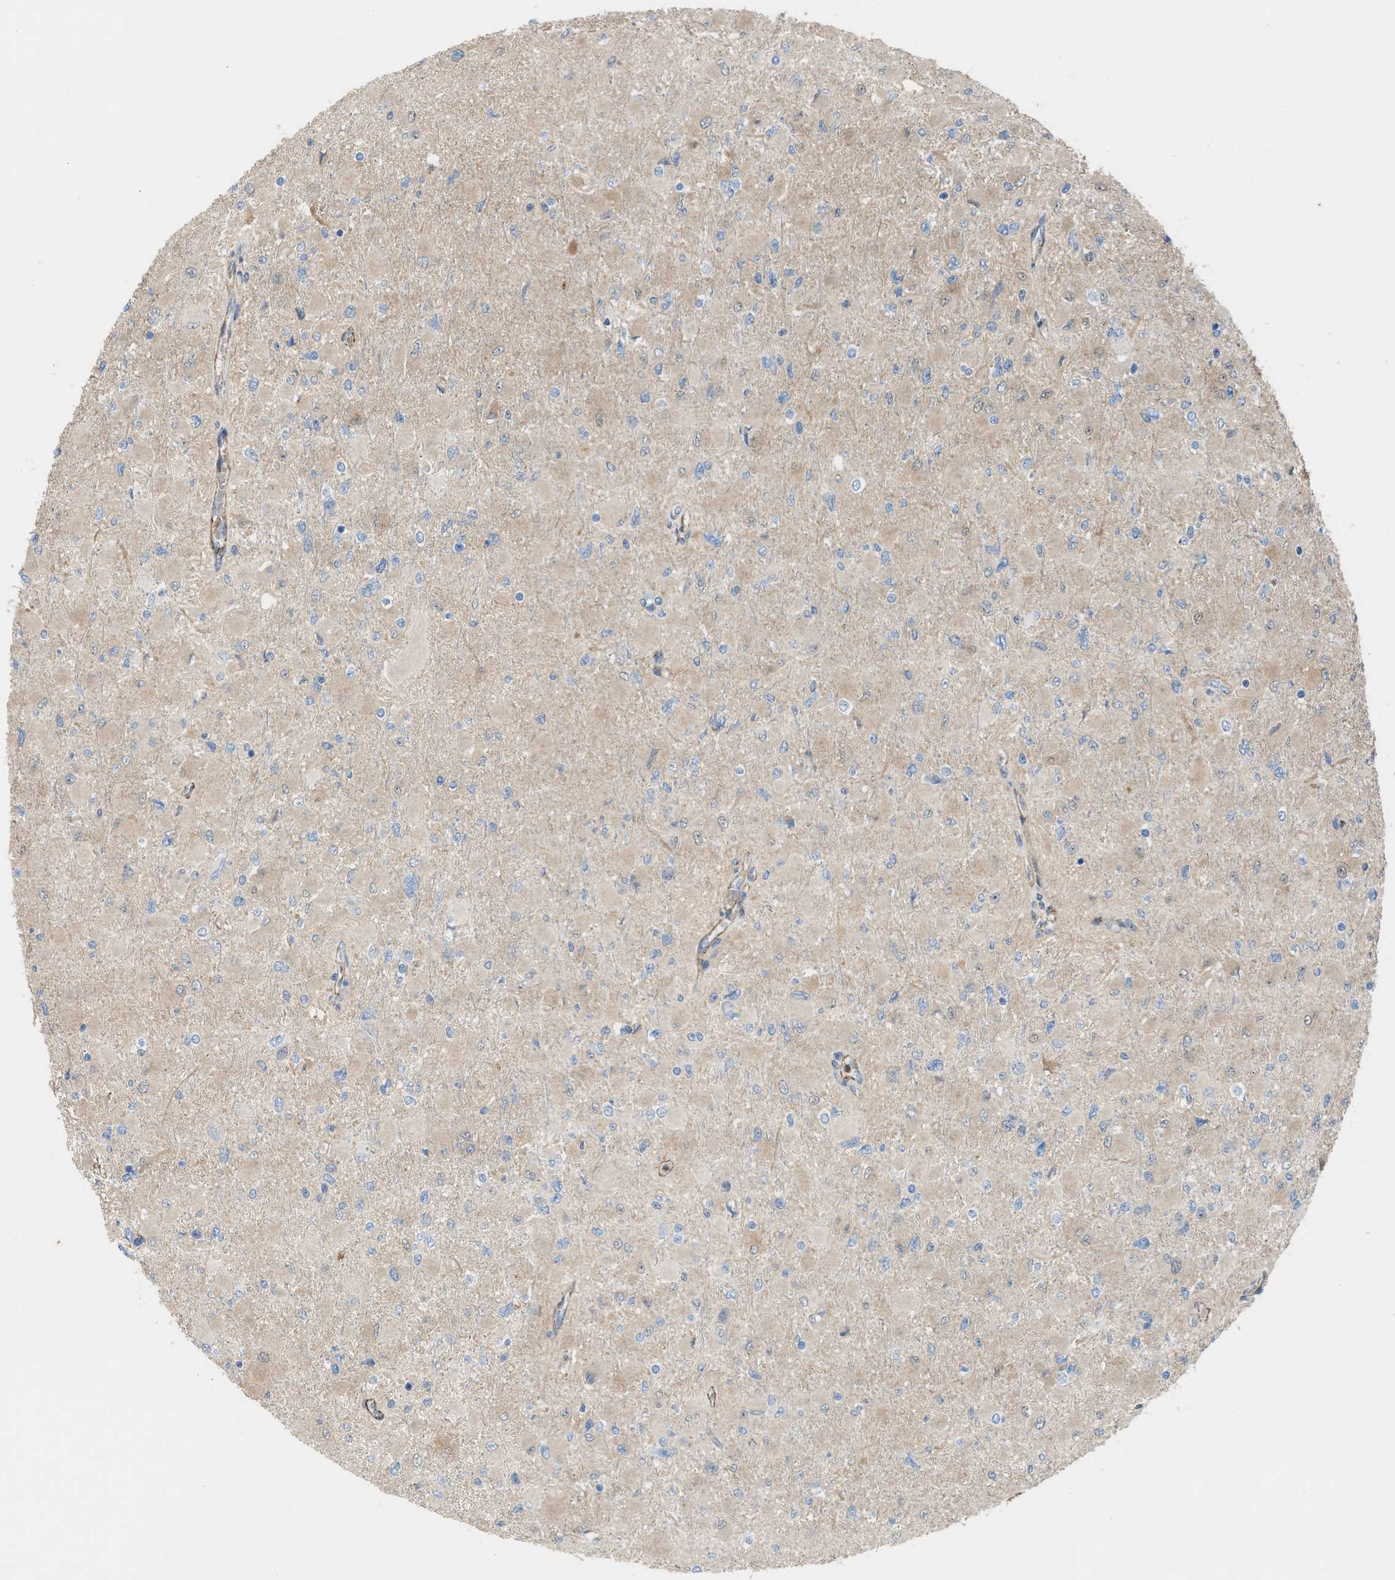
{"staining": {"intensity": "weak", "quantity": "<25%", "location": "cytoplasmic/membranous"}, "tissue": "glioma", "cell_type": "Tumor cells", "image_type": "cancer", "snomed": [{"axis": "morphology", "description": "Glioma, malignant, High grade"}, {"axis": "topography", "description": "Cerebral cortex"}], "caption": "Photomicrograph shows no protein positivity in tumor cells of glioma tissue.", "gene": "NQO2", "patient": {"sex": "female", "age": 36}}